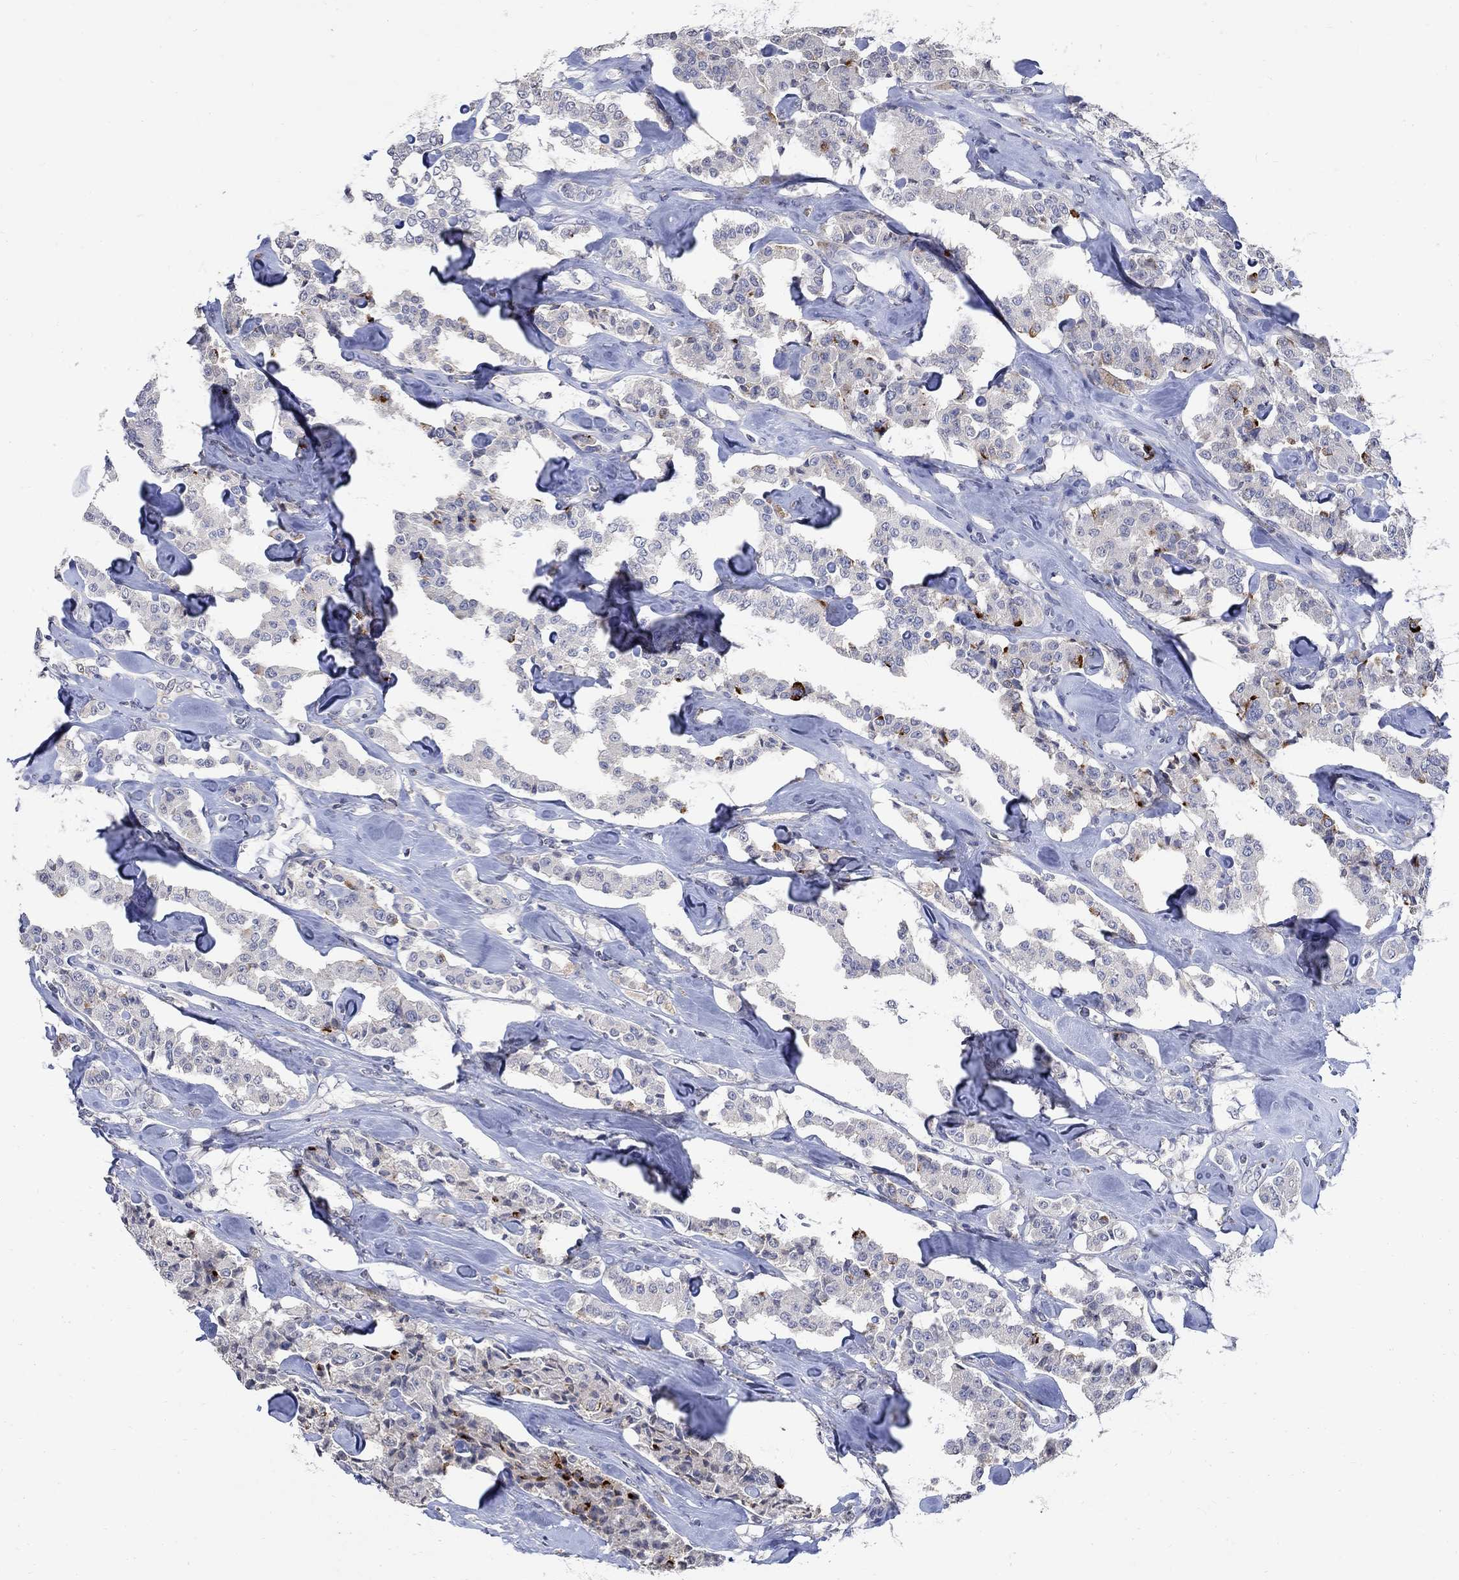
{"staining": {"intensity": "negative", "quantity": "none", "location": "none"}, "tissue": "carcinoid", "cell_type": "Tumor cells", "image_type": "cancer", "snomed": [{"axis": "morphology", "description": "Carcinoid, malignant, NOS"}, {"axis": "topography", "description": "Pancreas"}], "caption": "Tumor cells are negative for brown protein staining in carcinoid. (DAB IHC with hematoxylin counter stain).", "gene": "TMEM169", "patient": {"sex": "male", "age": 41}}